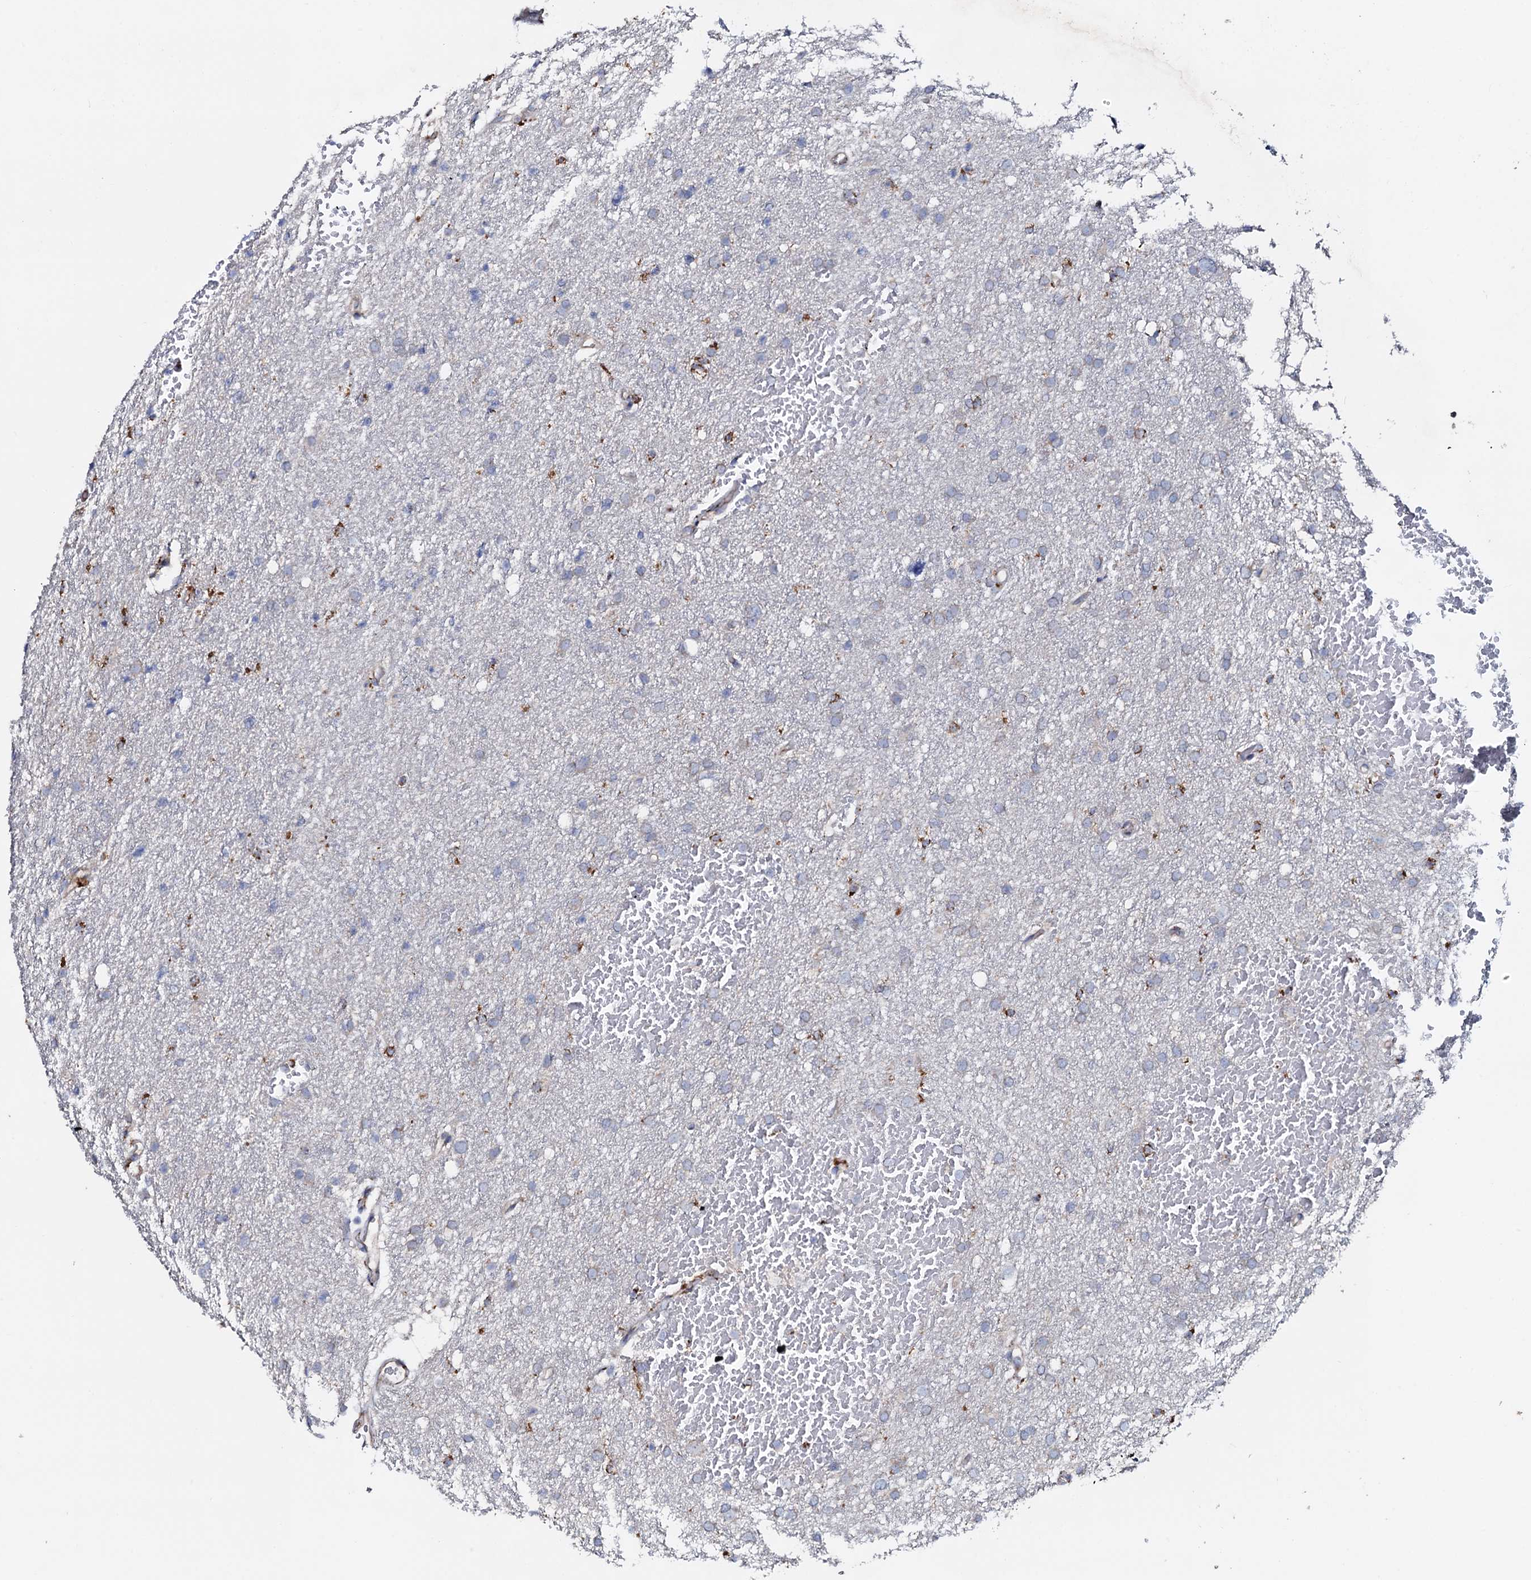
{"staining": {"intensity": "weak", "quantity": "<25%", "location": "cytoplasmic/membranous"}, "tissue": "glioma", "cell_type": "Tumor cells", "image_type": "cancer", "snomed": [{"axis": "morphology", "description": "Glioma, malignant, High grade"}, {"axis": "topography", "description": "Cerebral cortex"}], "caption": "Immunohistochemical staining of glioma displays no significant staining in tumor cells. (Stains: DAB (3,3'-diaminobenzidine) IHC with hematoxylin counter stain, Microscopy: brightfield microscopy at high magnification).", "gene": "P2RX4", "patient": {"sex": "female", "age": 36}}